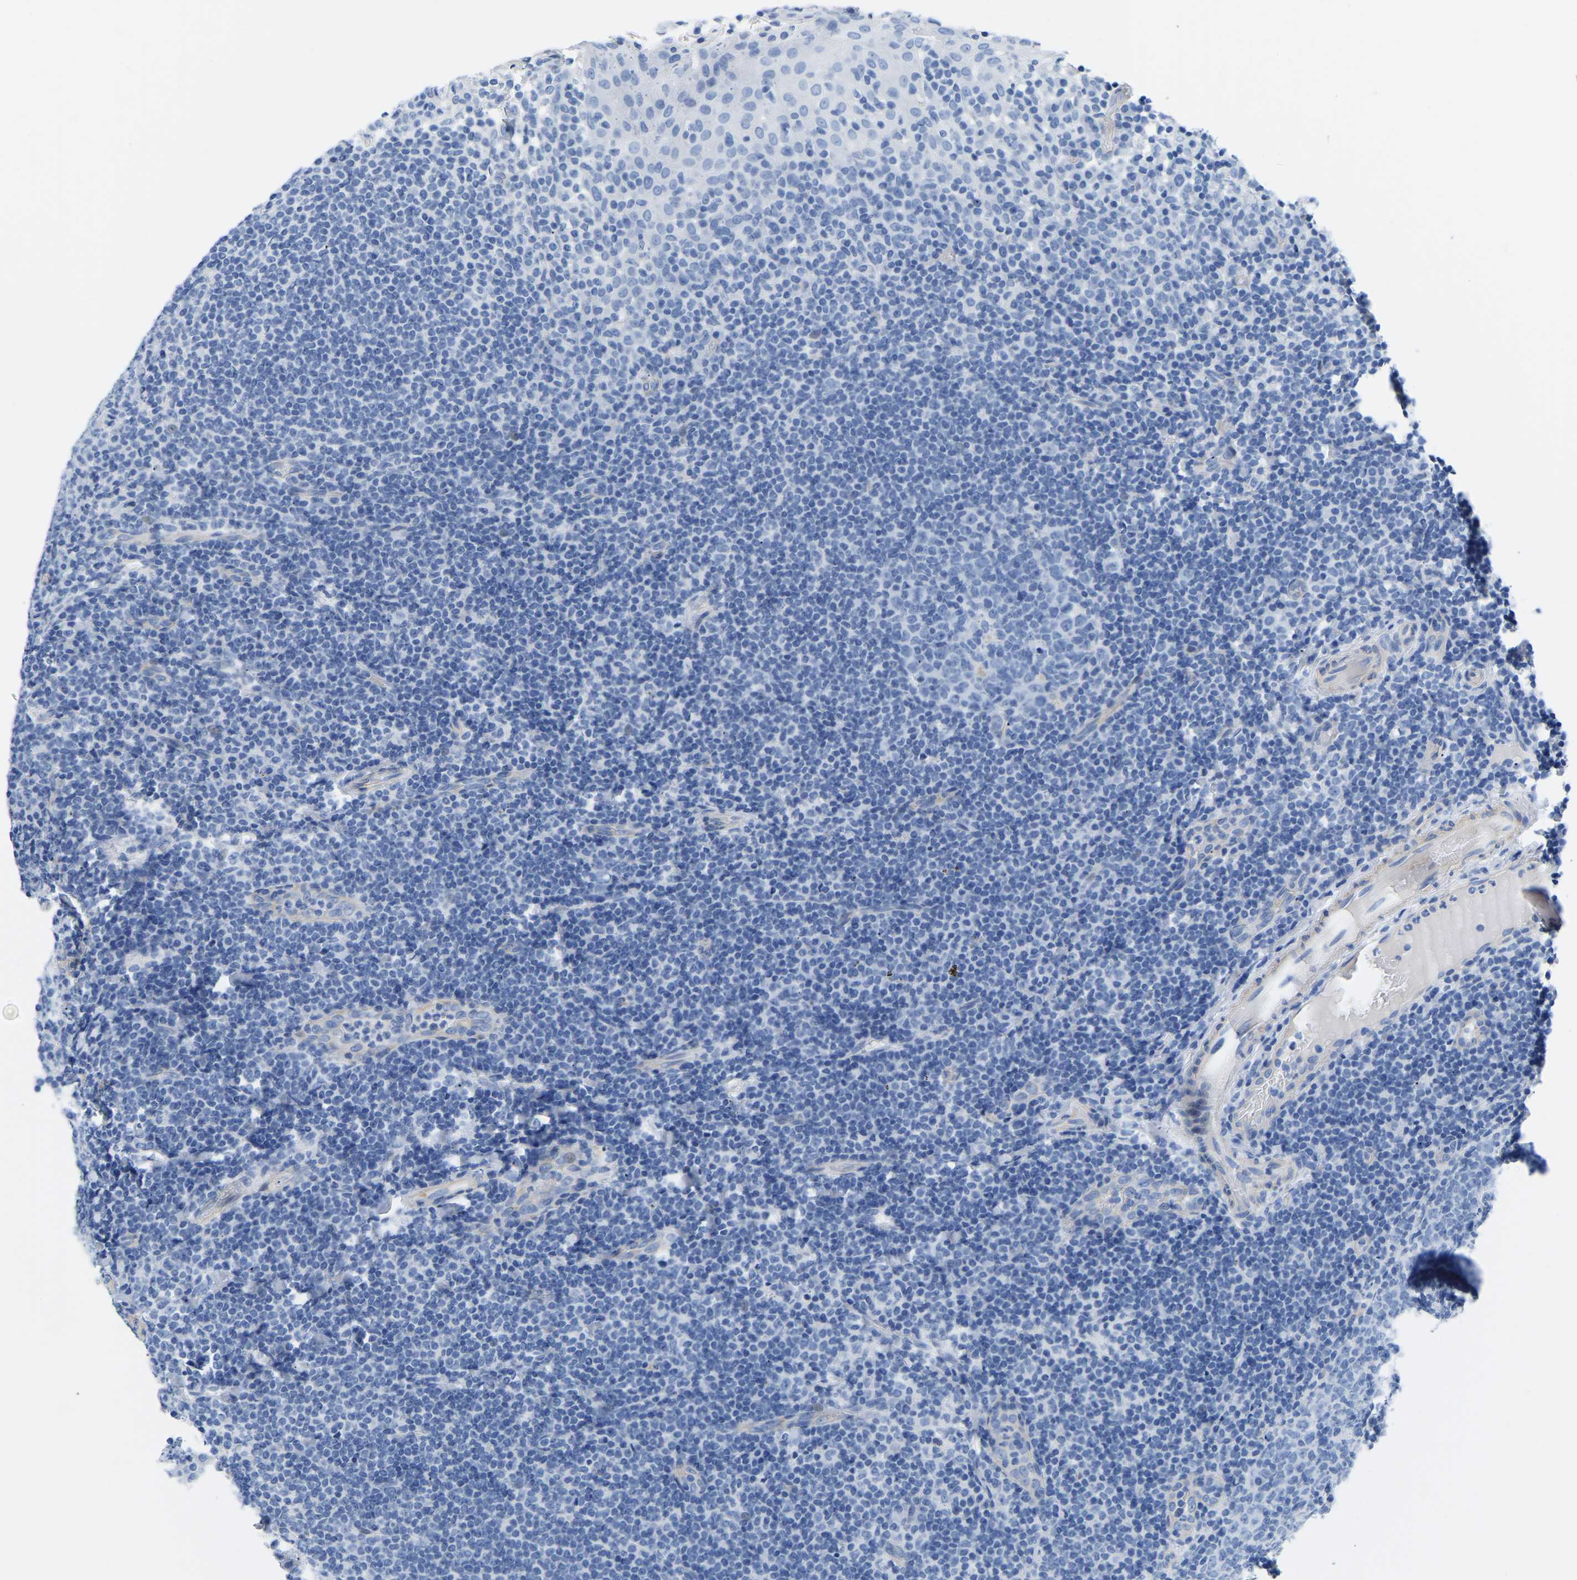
{"staining": {"intensity": "negative", "quantity": "none", "location": "none"}, "tissue": "tonsil", "cell_type": "Germinal center cells", "image_type": "normal", "snomed": [{"axis": "morphology", "description": "Normal tissue, NOS"}, {"axis": "topography", "description": "Tonsil"}], "caption": "Protein analysis of benign tonsil reveals no significant positivity in germinal center cells.", "gene": "UPK3A", "patient": {"sex": "female", "age": 19}}